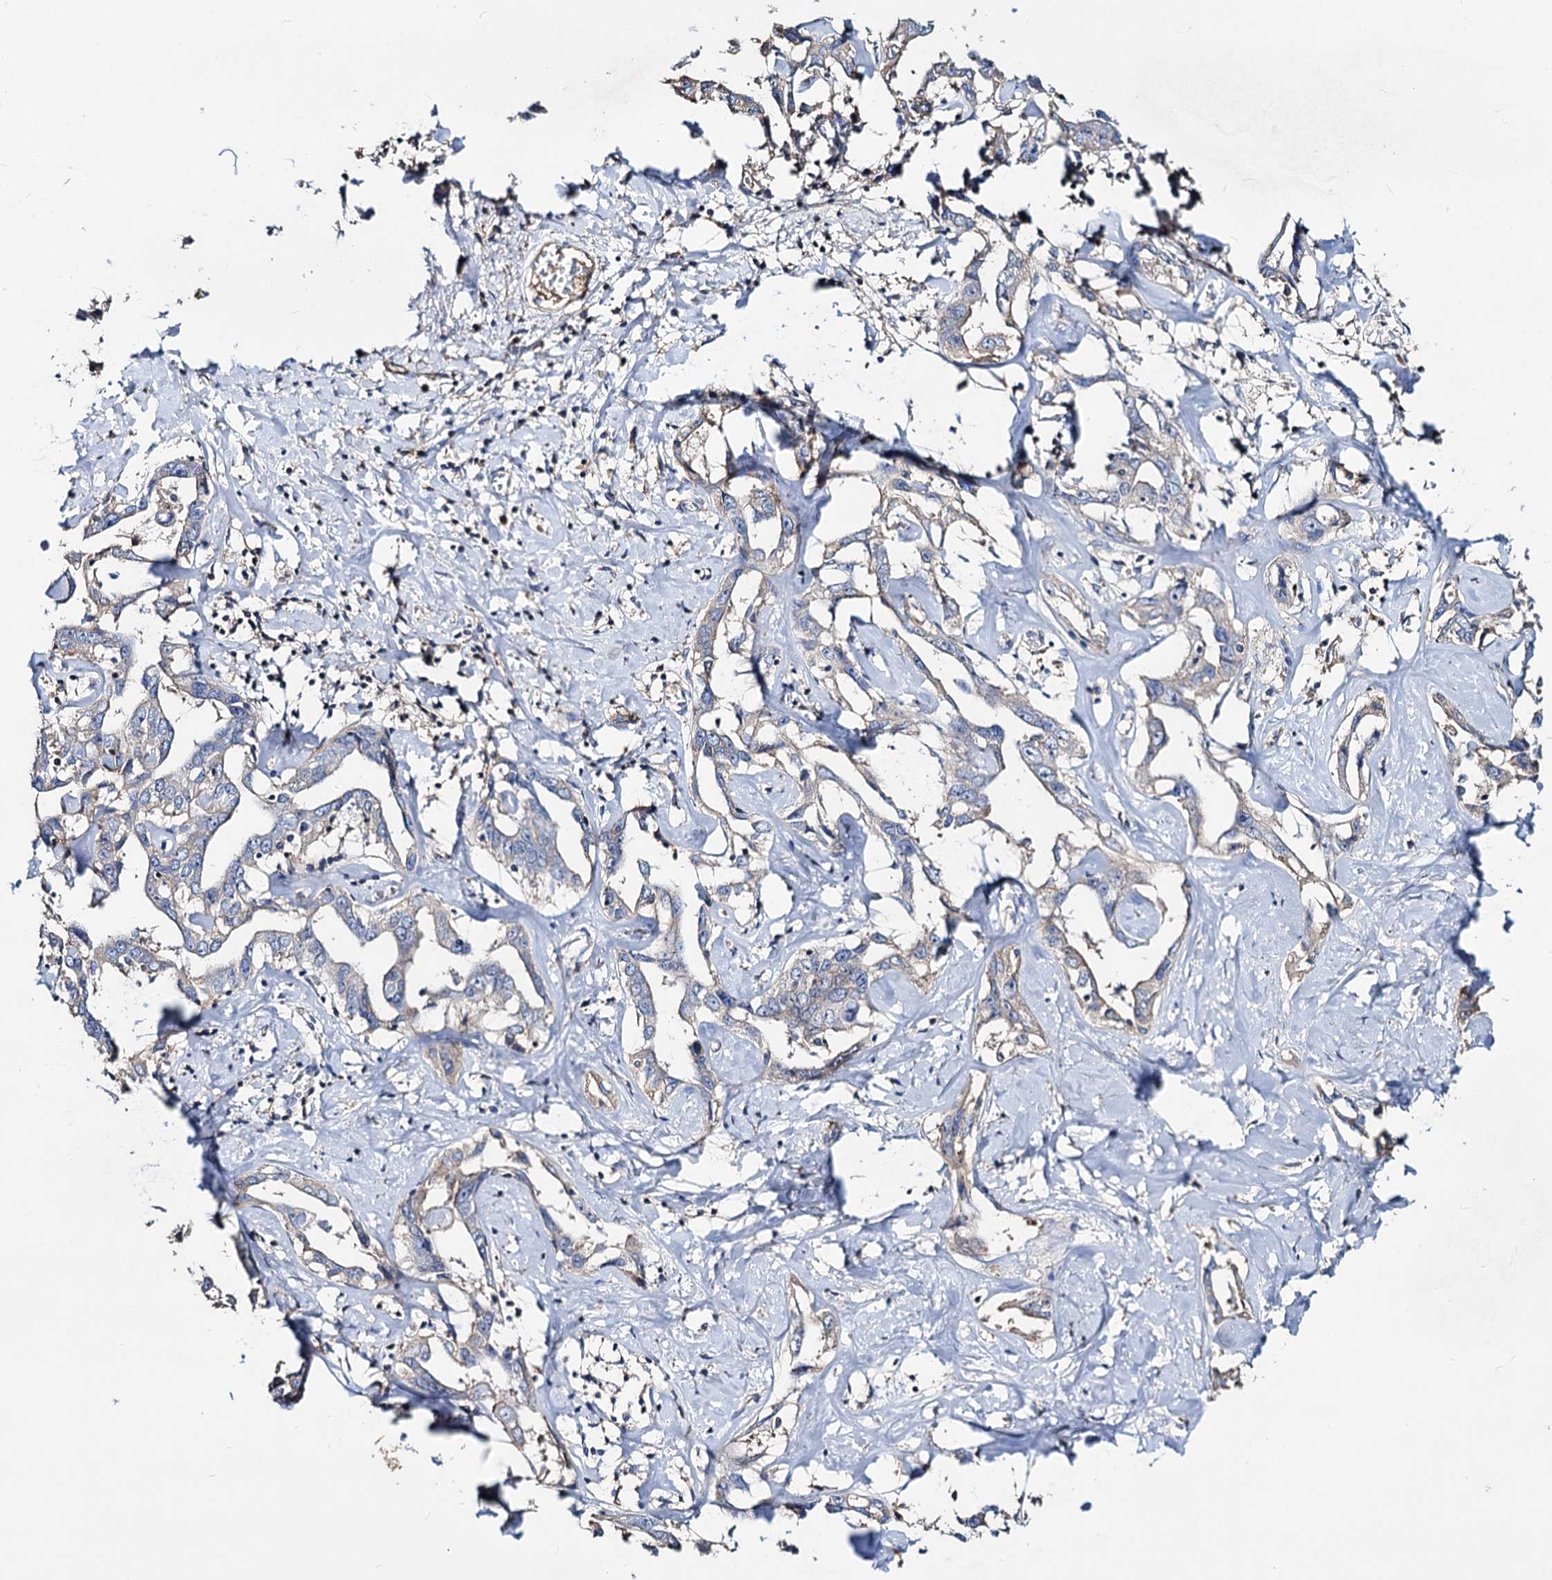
{"staining": {"intensity": "weak", "quantity": "<25%", "location": "cytoplasmic/membranous"}, "tissue": "liver cancer", "cell_type": "Tumor cells", "image_type": "cancer", "snomed": [{"axis": "morphology", "description": "Cholangiocarcinoma"}, {"axis": "topography", "description": "Liver"}], "caption": "A micrograph of human liver cholangiocarcinoma is negative for staining in tumor cells.", "gene": "ACY3", "patient": {"sex": "male", "age": 59}}